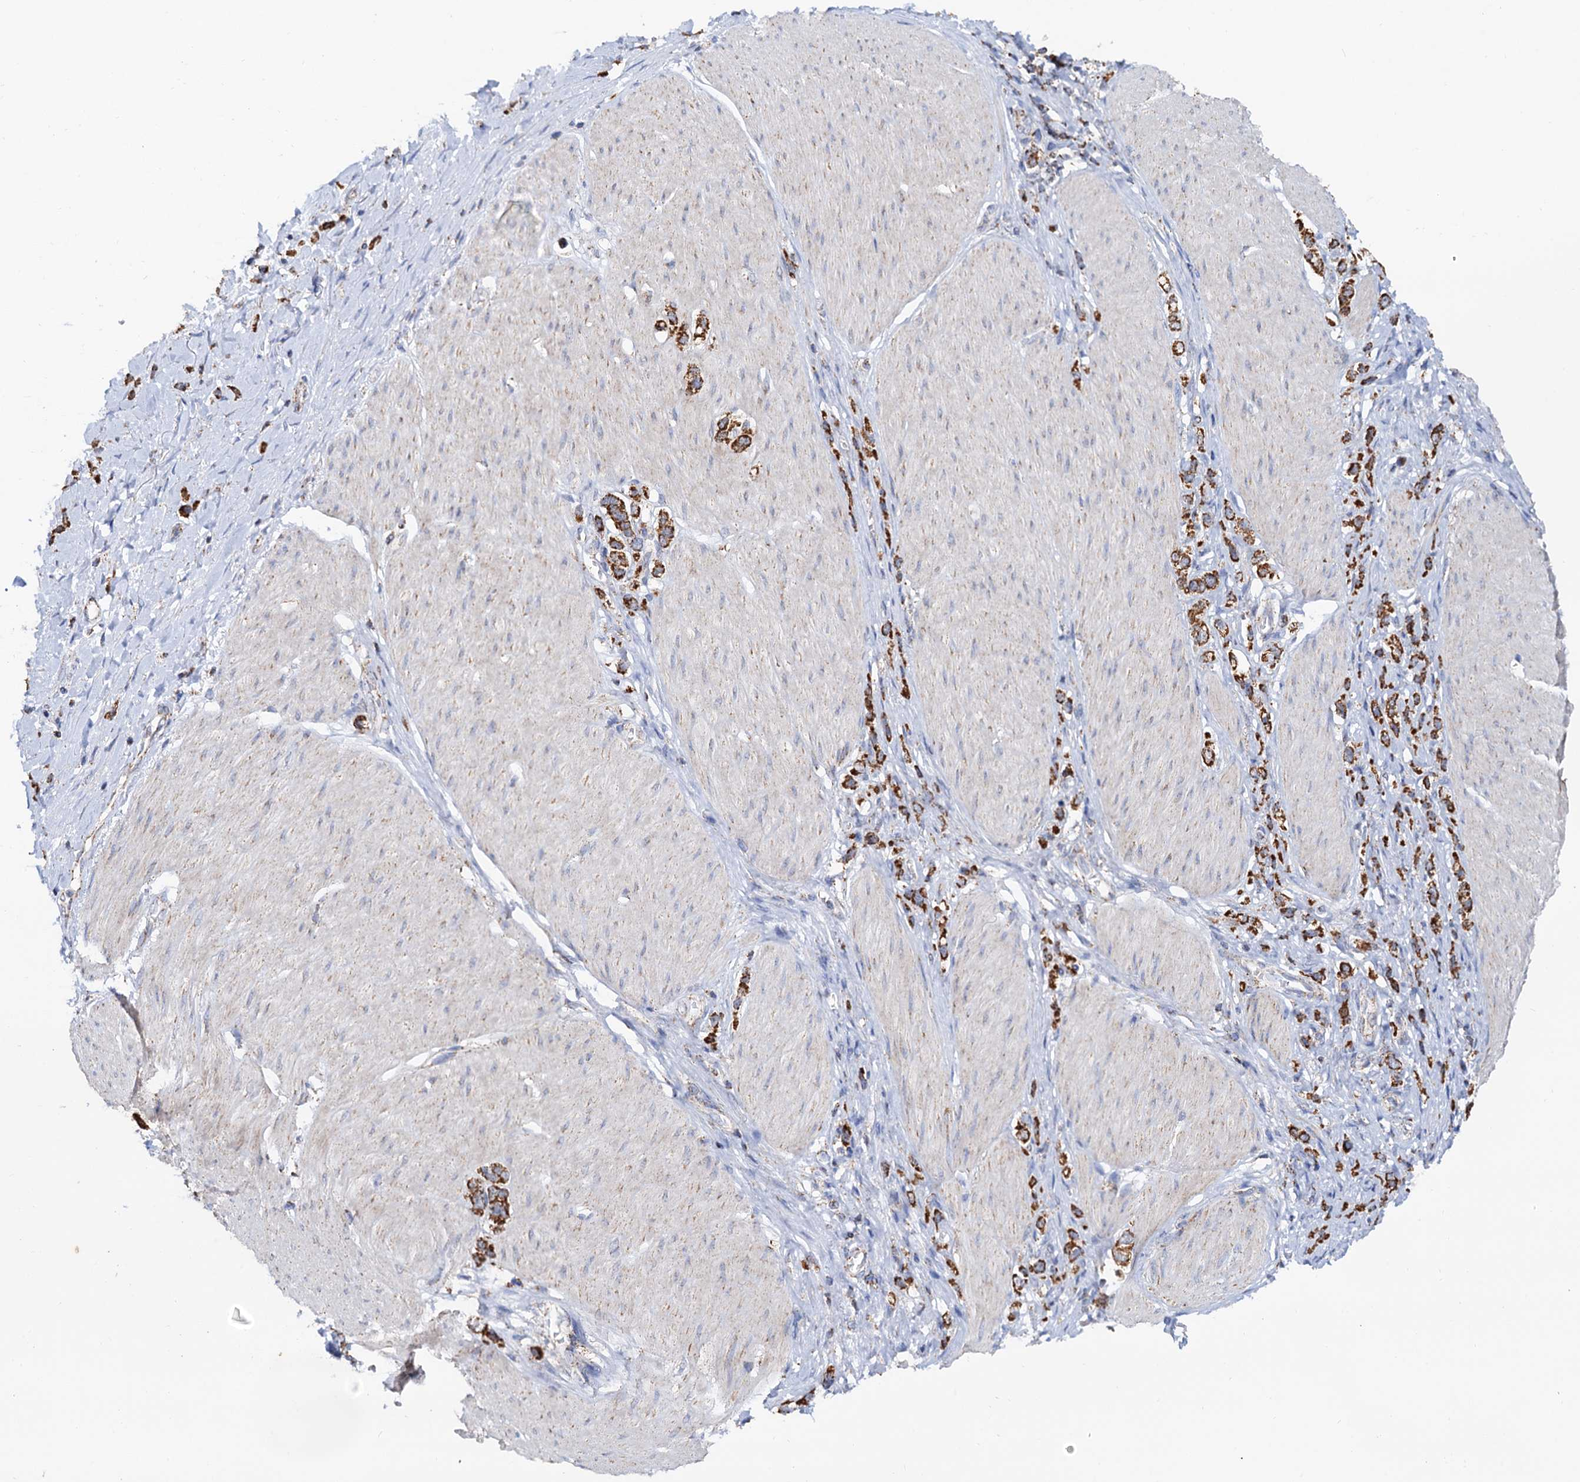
{"staining": {"intensity": "strong", "quantity": ">75%", "location": "cytoplasmic/membranous"}, "tissue": "stomach cancer", "cell_type": "Tumor cells", "image_type": "cancer", "snomed": [{"axis": "morphology", "description": "Normal tissue, NOS"}, {"axis": "morphology", "description": "Adenocarcinoma, NOS"}, {"axis": "topography", "description": "Stomach, upper"}, {"axis": "topography", "description": "Stomach"}], "caption": "Immunohistochemical staining of human stomach cancer (adenocarcinoma) displays strong cytoplasmic/membranous protein staining in about >75% of tumor cells. The staining was performed using DAB, with brown indicating positive protein expression. Nuclei are stained blue with hematoxylin.", "gene": "C2CD3", "patient": {"sex": "female", "age": 65}}